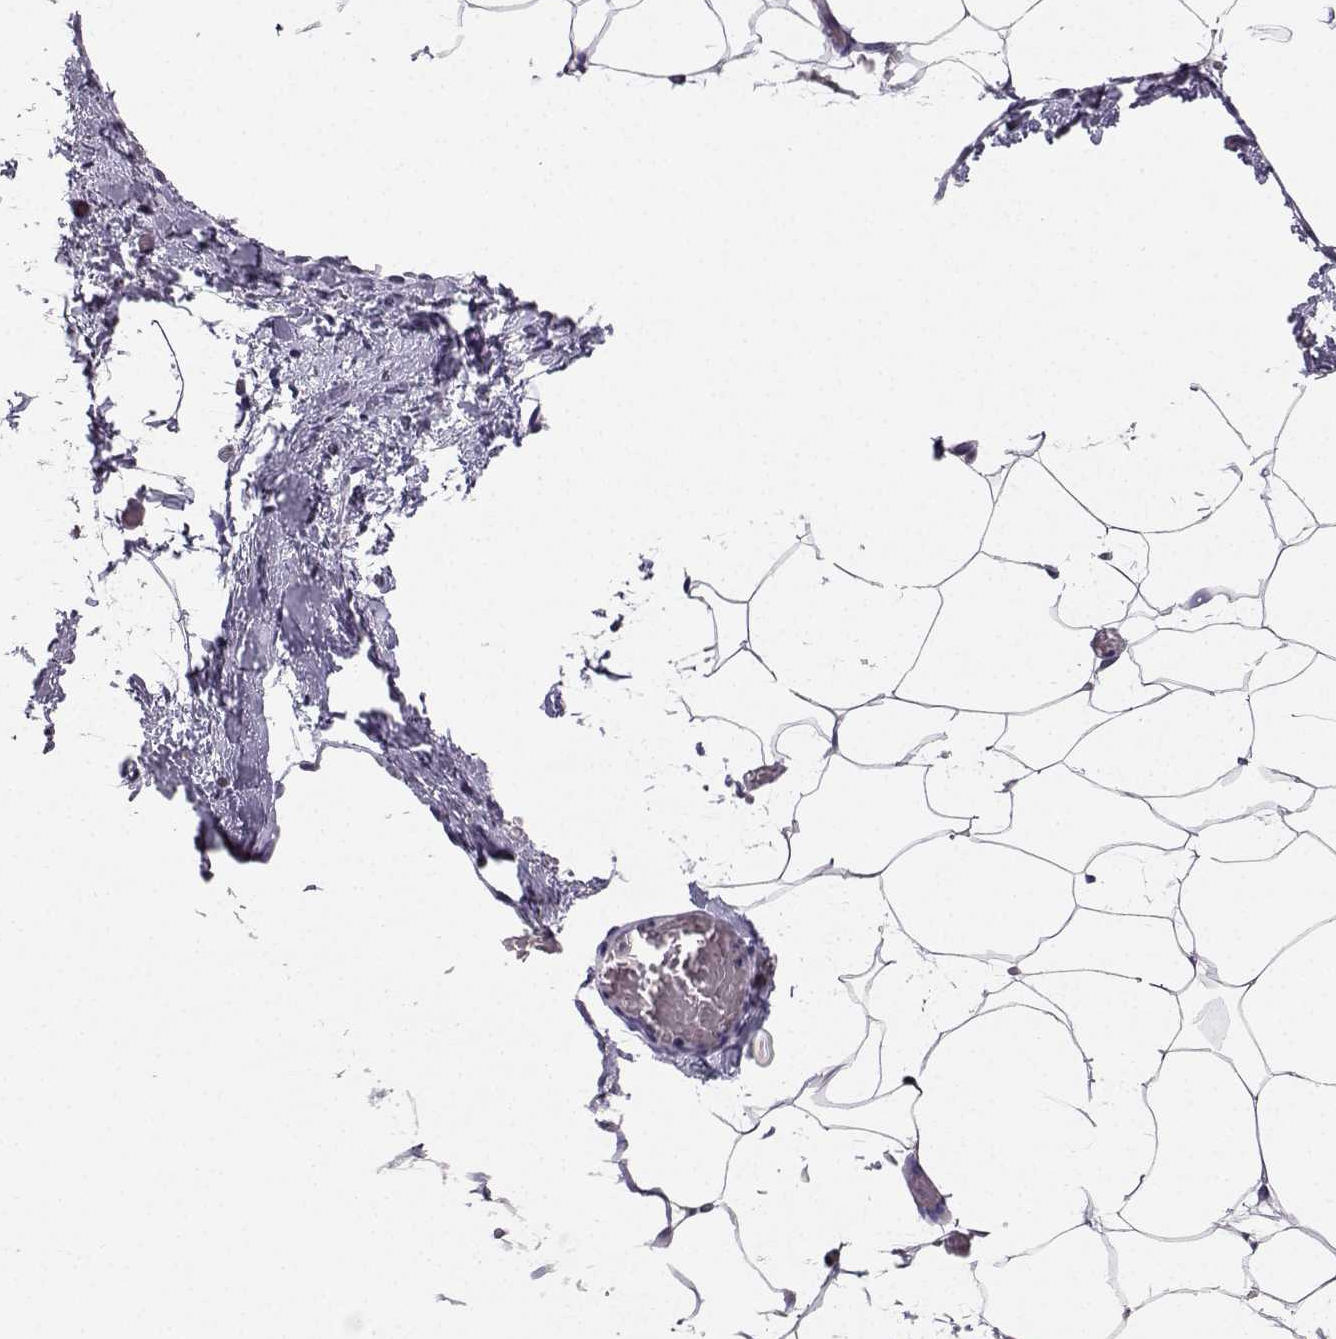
{"staining": {"intensity": "negative", "quantity": "none", "location": "none"}, "tissue": "adipose tissue", "cell_type": "Adipocytes", "image_type": "normal", "snomed": [{"axis": "morphology", "description": "Normal tissue, NOS"}, {"axis": "topography", "description": "Adipose tissue"}], "caption": "A histopathology image of human adipose tissue is negative for staining in adipocytes. Brightfield microscopy of IHC stained with DAB (brown) and hematoxylin (blue), captured at high magnification.", "gene": "SPAG11A", "patient": {"sex": "male", "age": 57}}